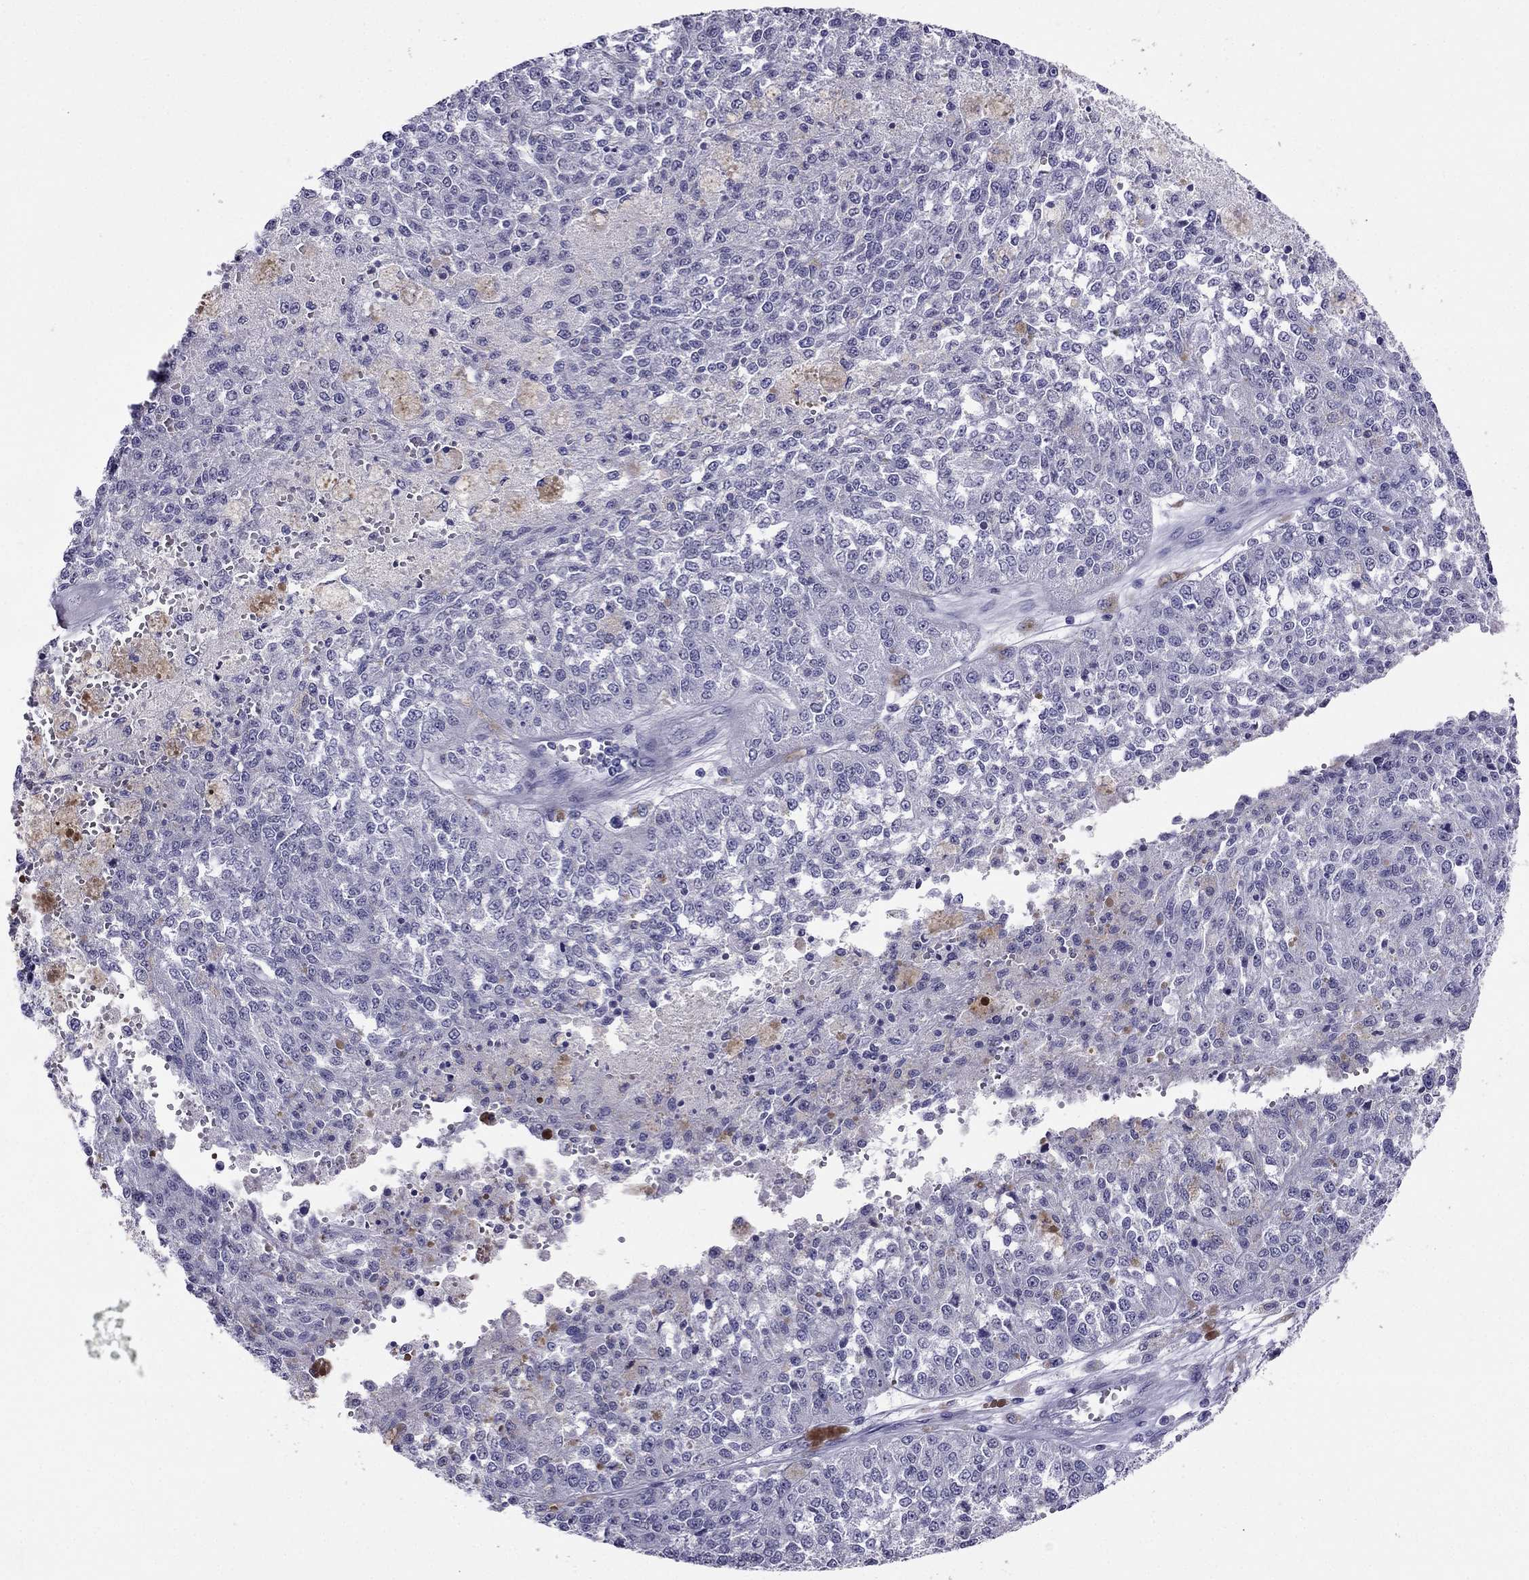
{"staining": {"intensity": "negative", "quantity": "none", "location": "none"}, "tissue": "melanoma", "cell_type": "Tumor cells", "image_type": "cancer", "snomed": [{"axis": "morphology", "description": "Malignant melanoma, Metastatic site"}, {"axis": "topography", "description": "Lymph node"}], "caption": "A high-resolution micrograph shows IHC staining of malignant melanoma (metastatic site), which shows no significant positivity in tumor cells.", "gene": "CROCC2", "patient": {"sex": "female", "age": 64}}